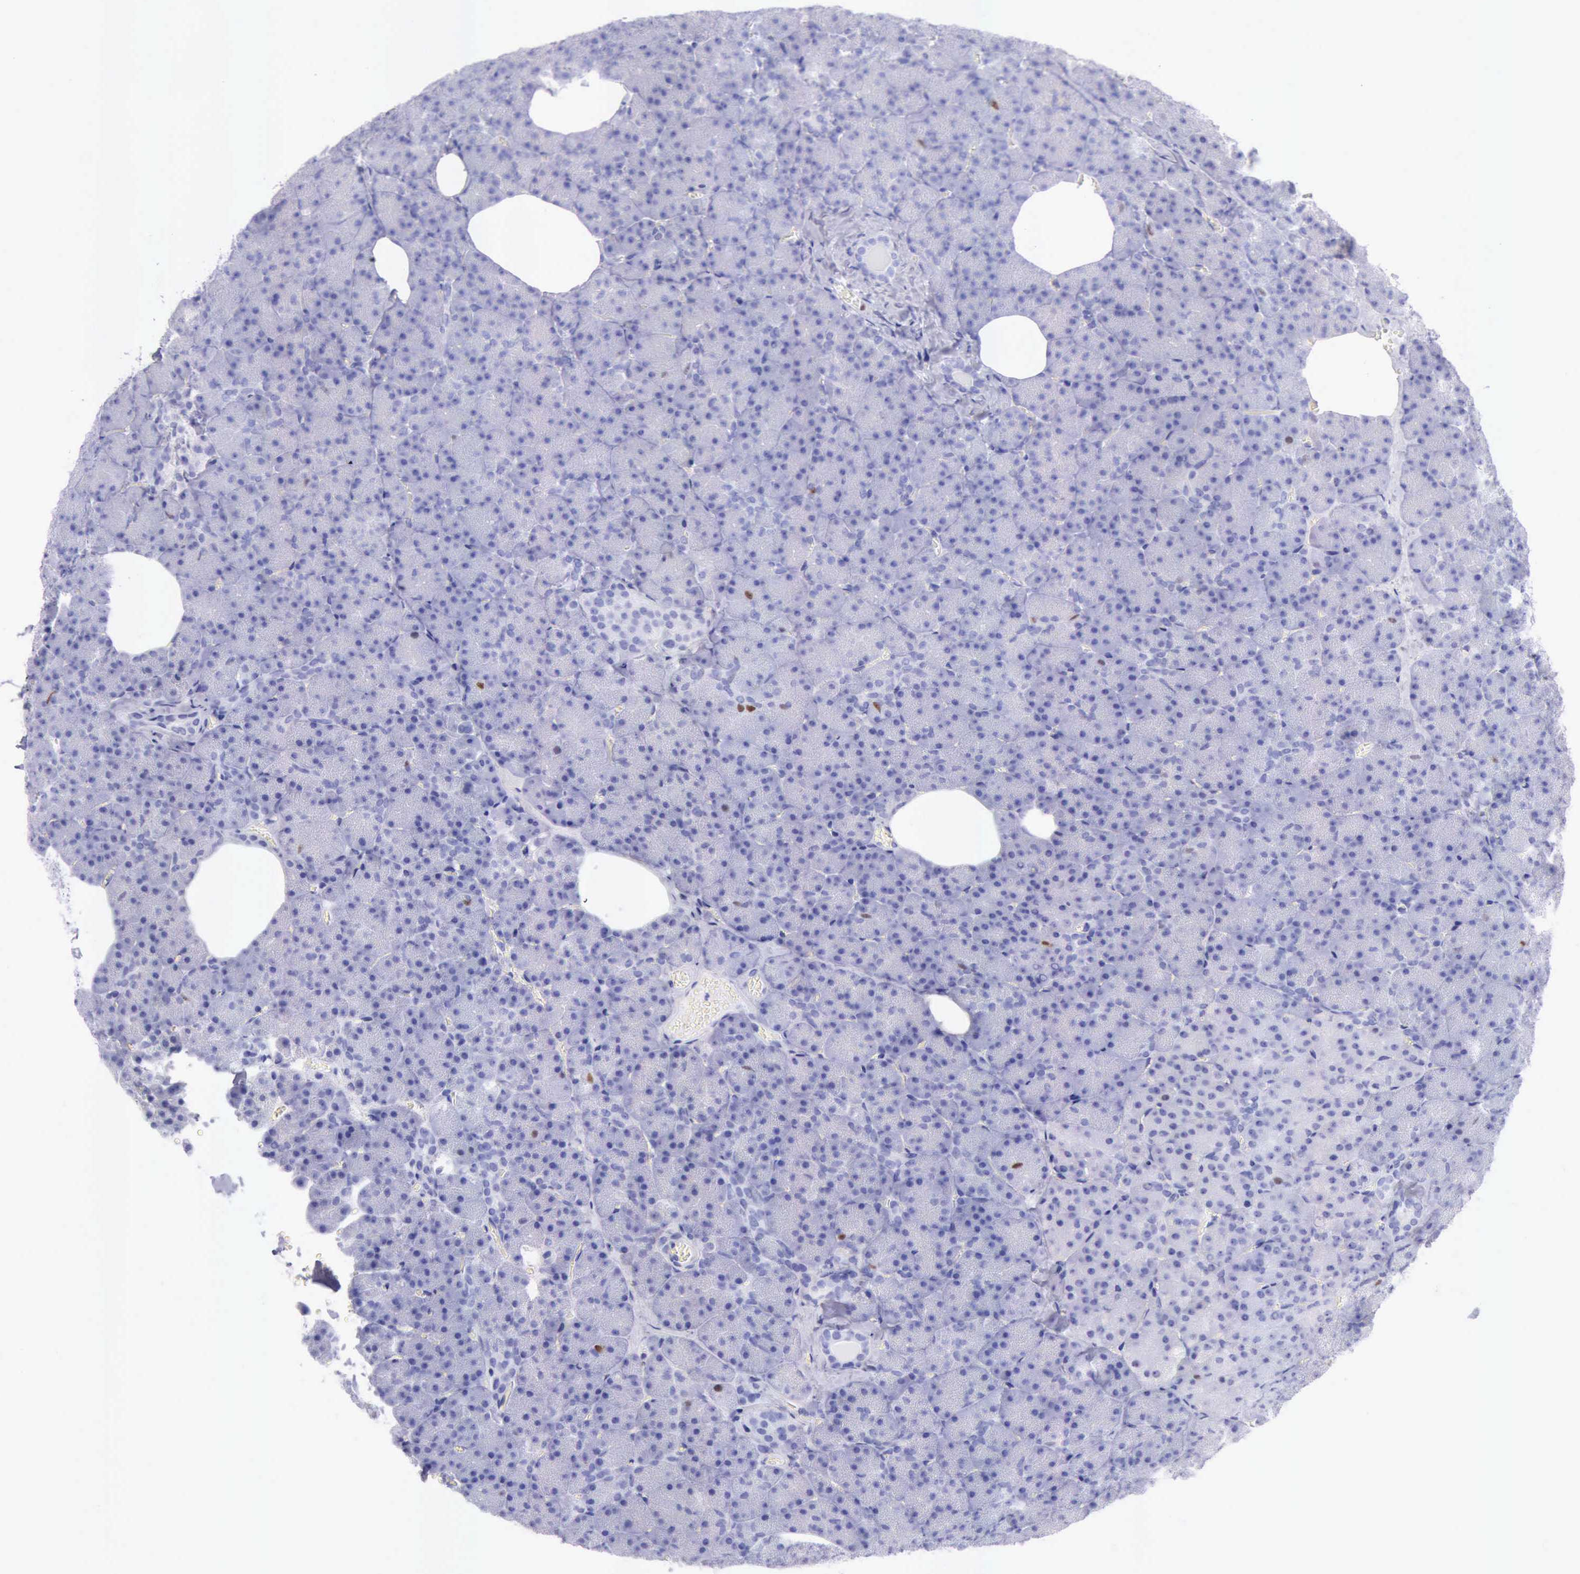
{"staining": {"intensity": "moderate", "quantity": "<25%", "location": "nuclear"}, "tissue": "pancreas", "cell_type": "Exocrine glandular cells", "image_type": "normal", "snomed": [{"axis": "morphology", "description": "Normal tissue, NOS"}, {"axis": "topography", "description": "Pancreas"}], "caption": "Immunohistochemistry (IHC) micrograph of benign pancreas: pancreas stained using IHC reveals low levels of moderate protein expression localized specifically in the nuclear of exocrine glandular cells, appearing as a nuclear brown color.", "gene": "MCM2", "patient": {"sex": "female", "age": 35}}